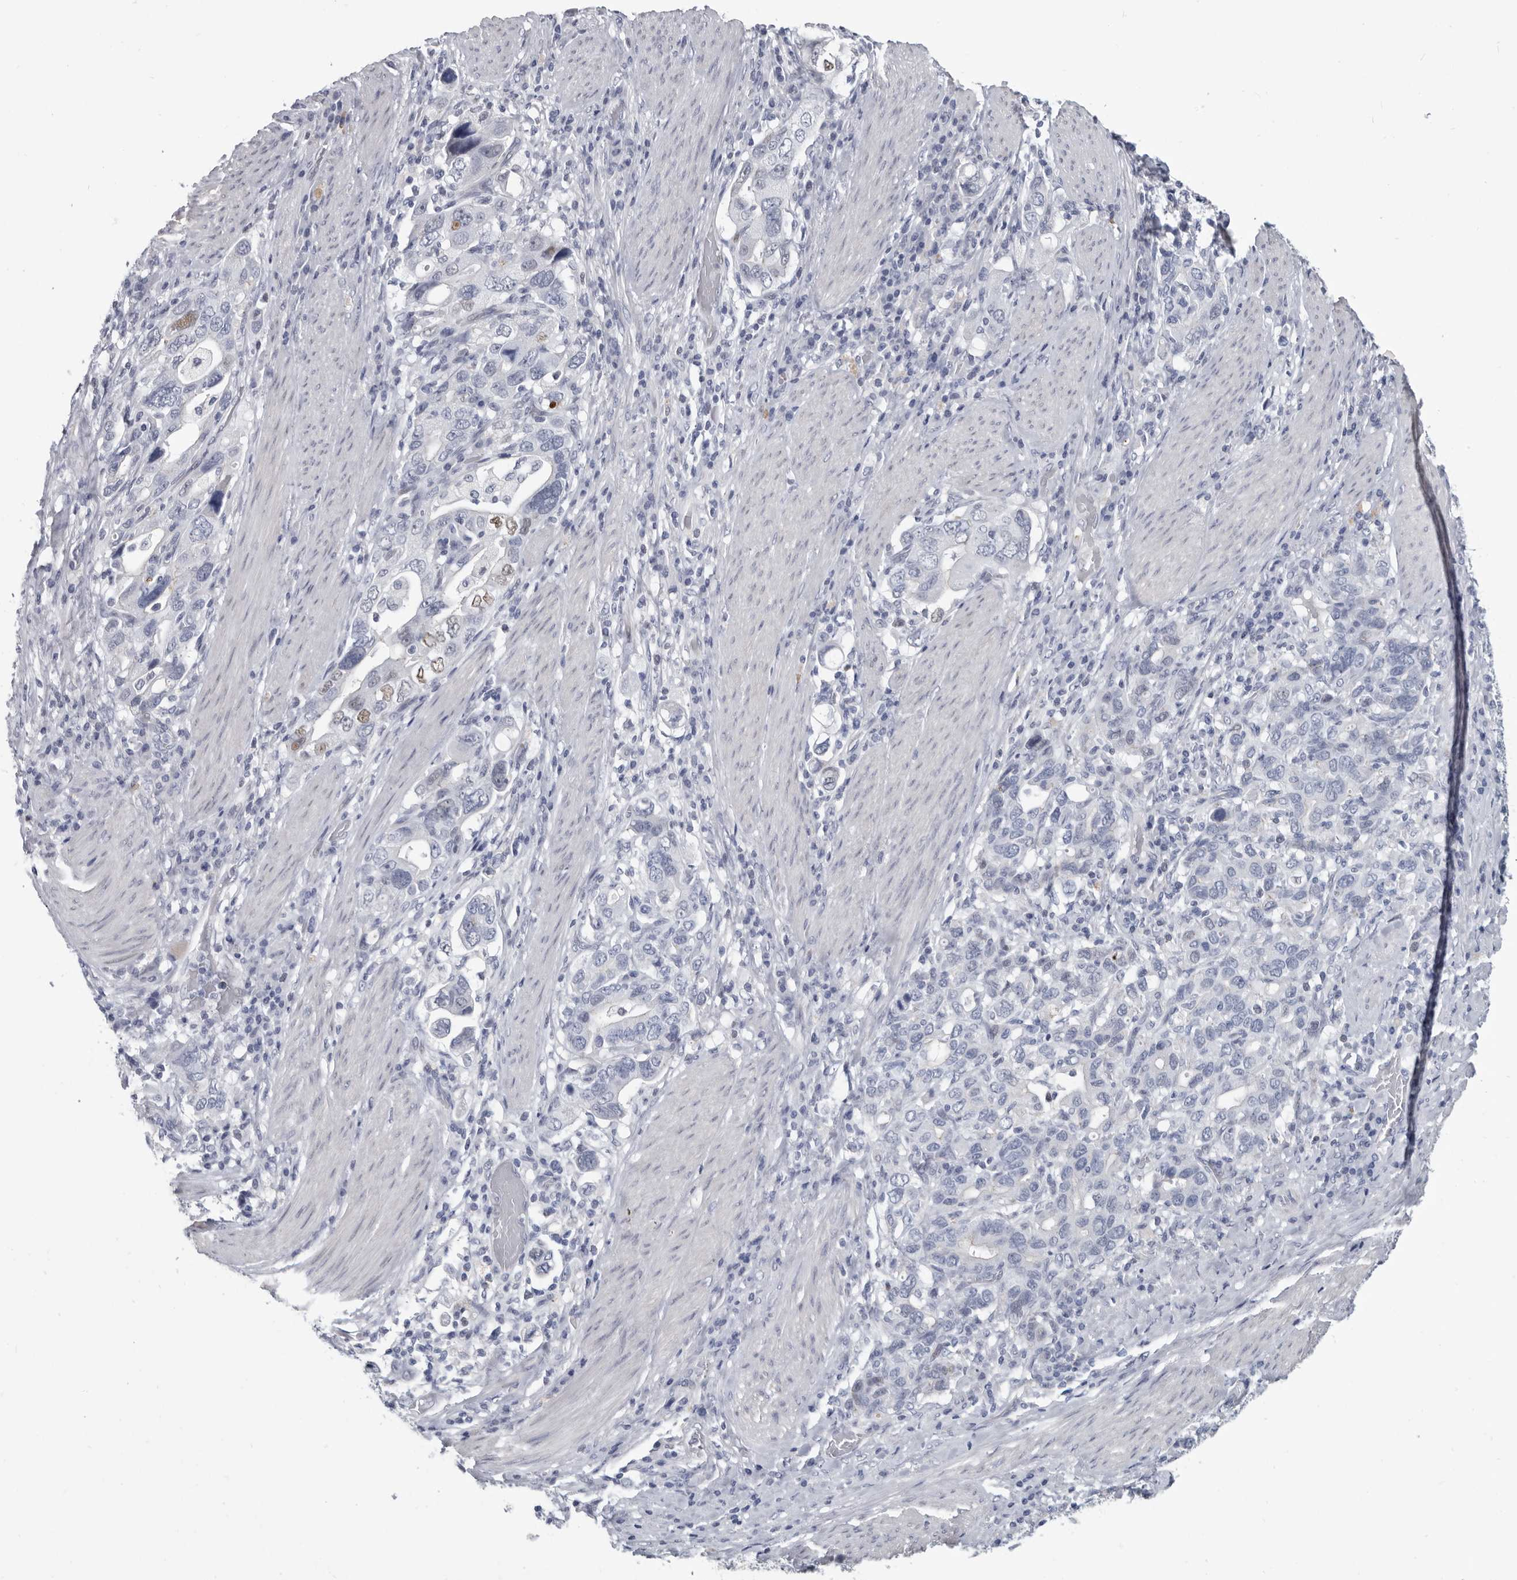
{"staining": {"intensity": "negative", "quantity": "none", "location": "none"}, "tissue": "stomach cancer", "cell_type": "Tumor cells", "image_type": "cancer", "snomed": [{"axis": "morphology", "description": "Adenocarcinoma, NOS"}, {"axis": "topography", "description": "Stomach, upper"}], "caption": "Histopathology image shows no significant protein staining in tumor cells of adenocarcinoma (stomach). Brightfield microscopy of immunohistochemistry (IHC) stained with DAB (brown) and hematoxylin (blue), captured at high magnification.", "gene": "WRAP73", "patient": {"sex": "male", "age": 62}}